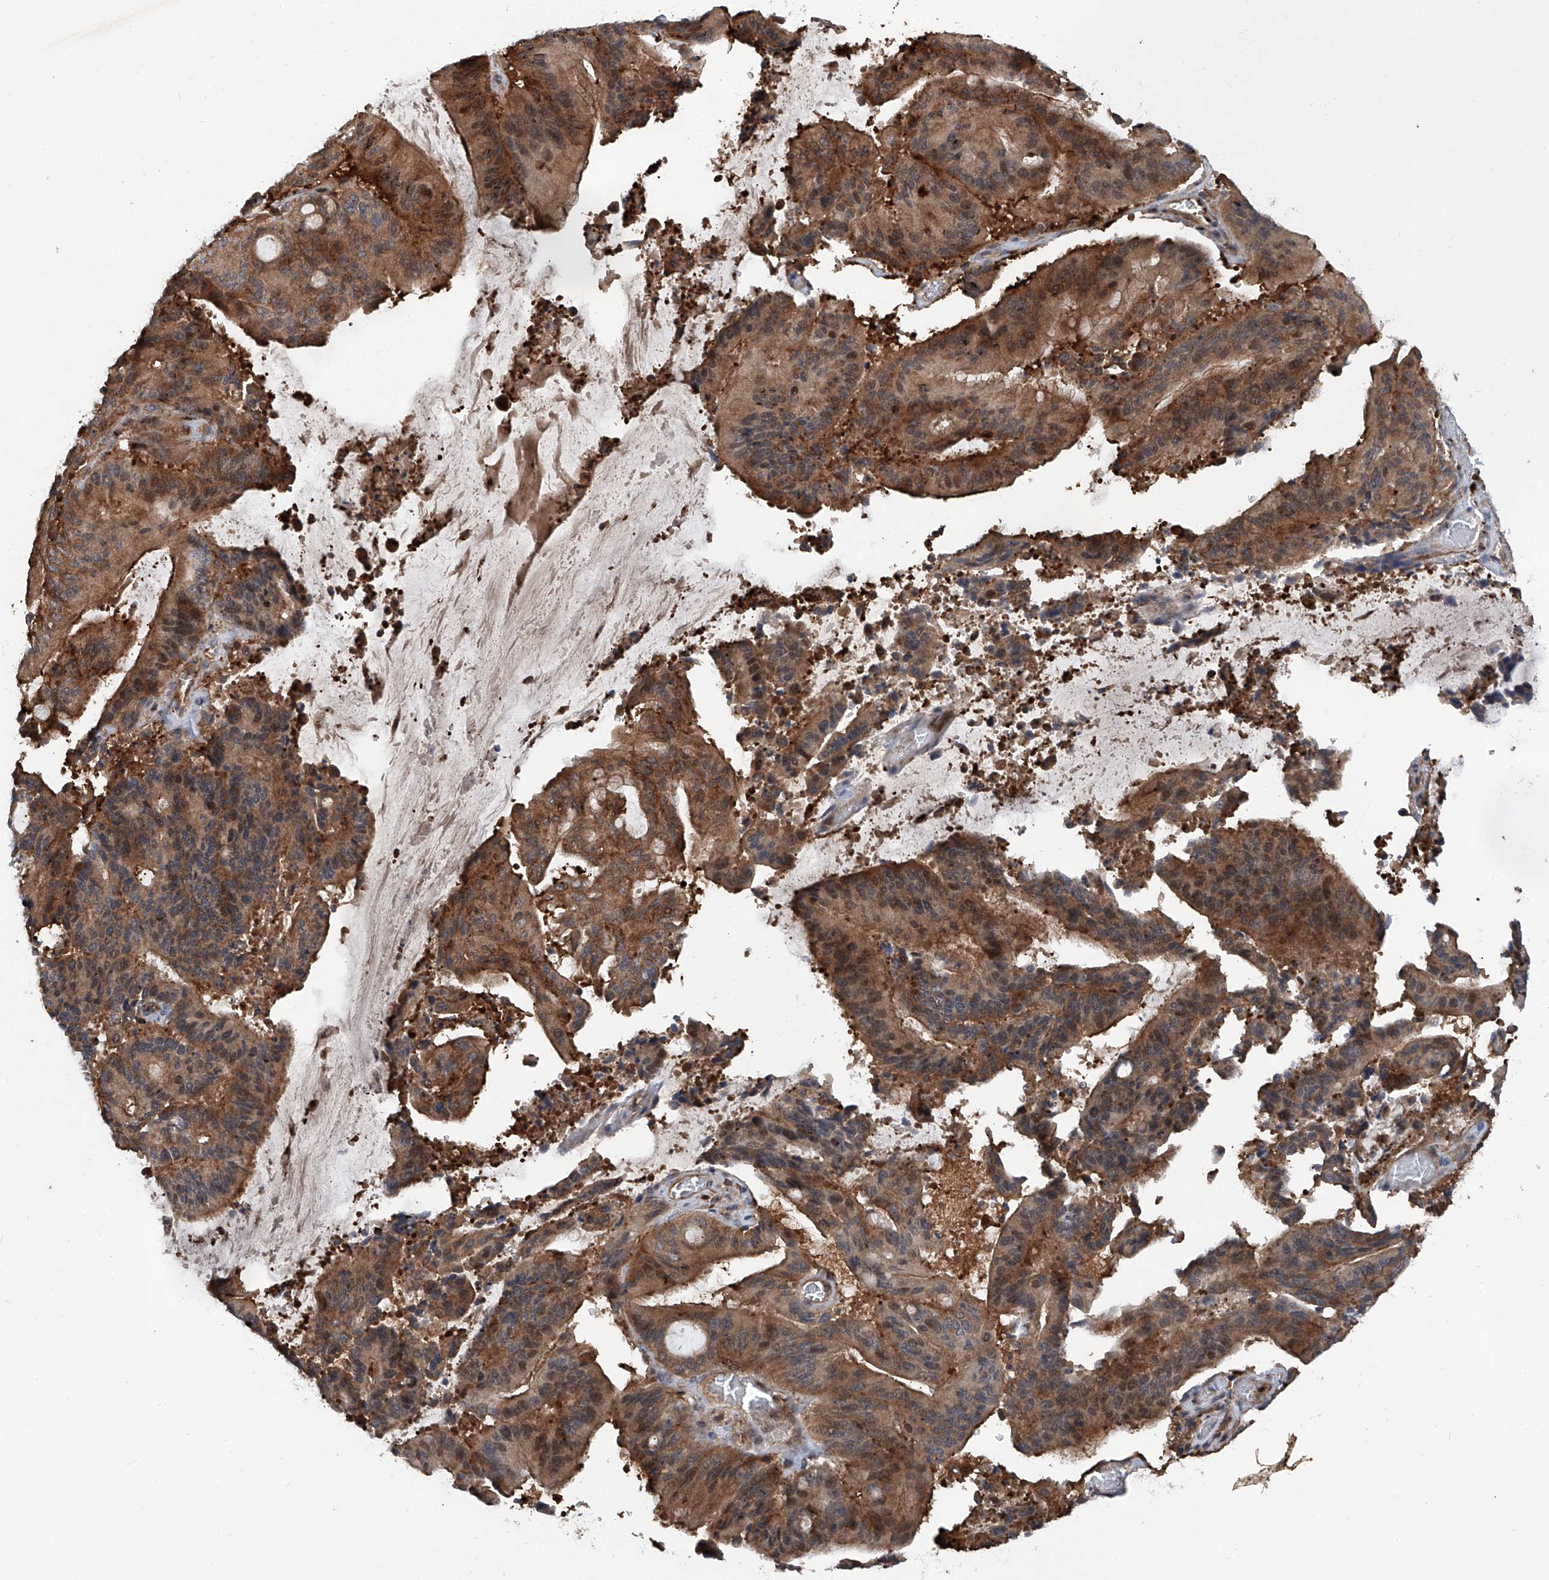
{"staining": {"intensity": "moderate", "quantity": ">75%", "location": "cytoplasmic/membranous"}, "tissue": "liver cancer", "cell_type": "Tumor cells", "image_type": "cancer", "snomed": [{"axis": "morphology", "description": "Normal tissue, NOS"}, {"axis": "morphology", "description": "Cholangiocarcinoma"}, {"axis": "topography", "description": "Liver"}, {"axis": "topography", "description": "Peripheral nerve tissue"}], "caption": "Immunohistochemical staining of cholangiocarcinoma (liver) shows medium levels of moderate cytoplasmic/membranous staining in about >75% of tumor cells. (Brightfield microscopy of DAB IHC at high magnification).", "gene": "NT5C3A", "patient": {"sex": "female", "age": 73}}